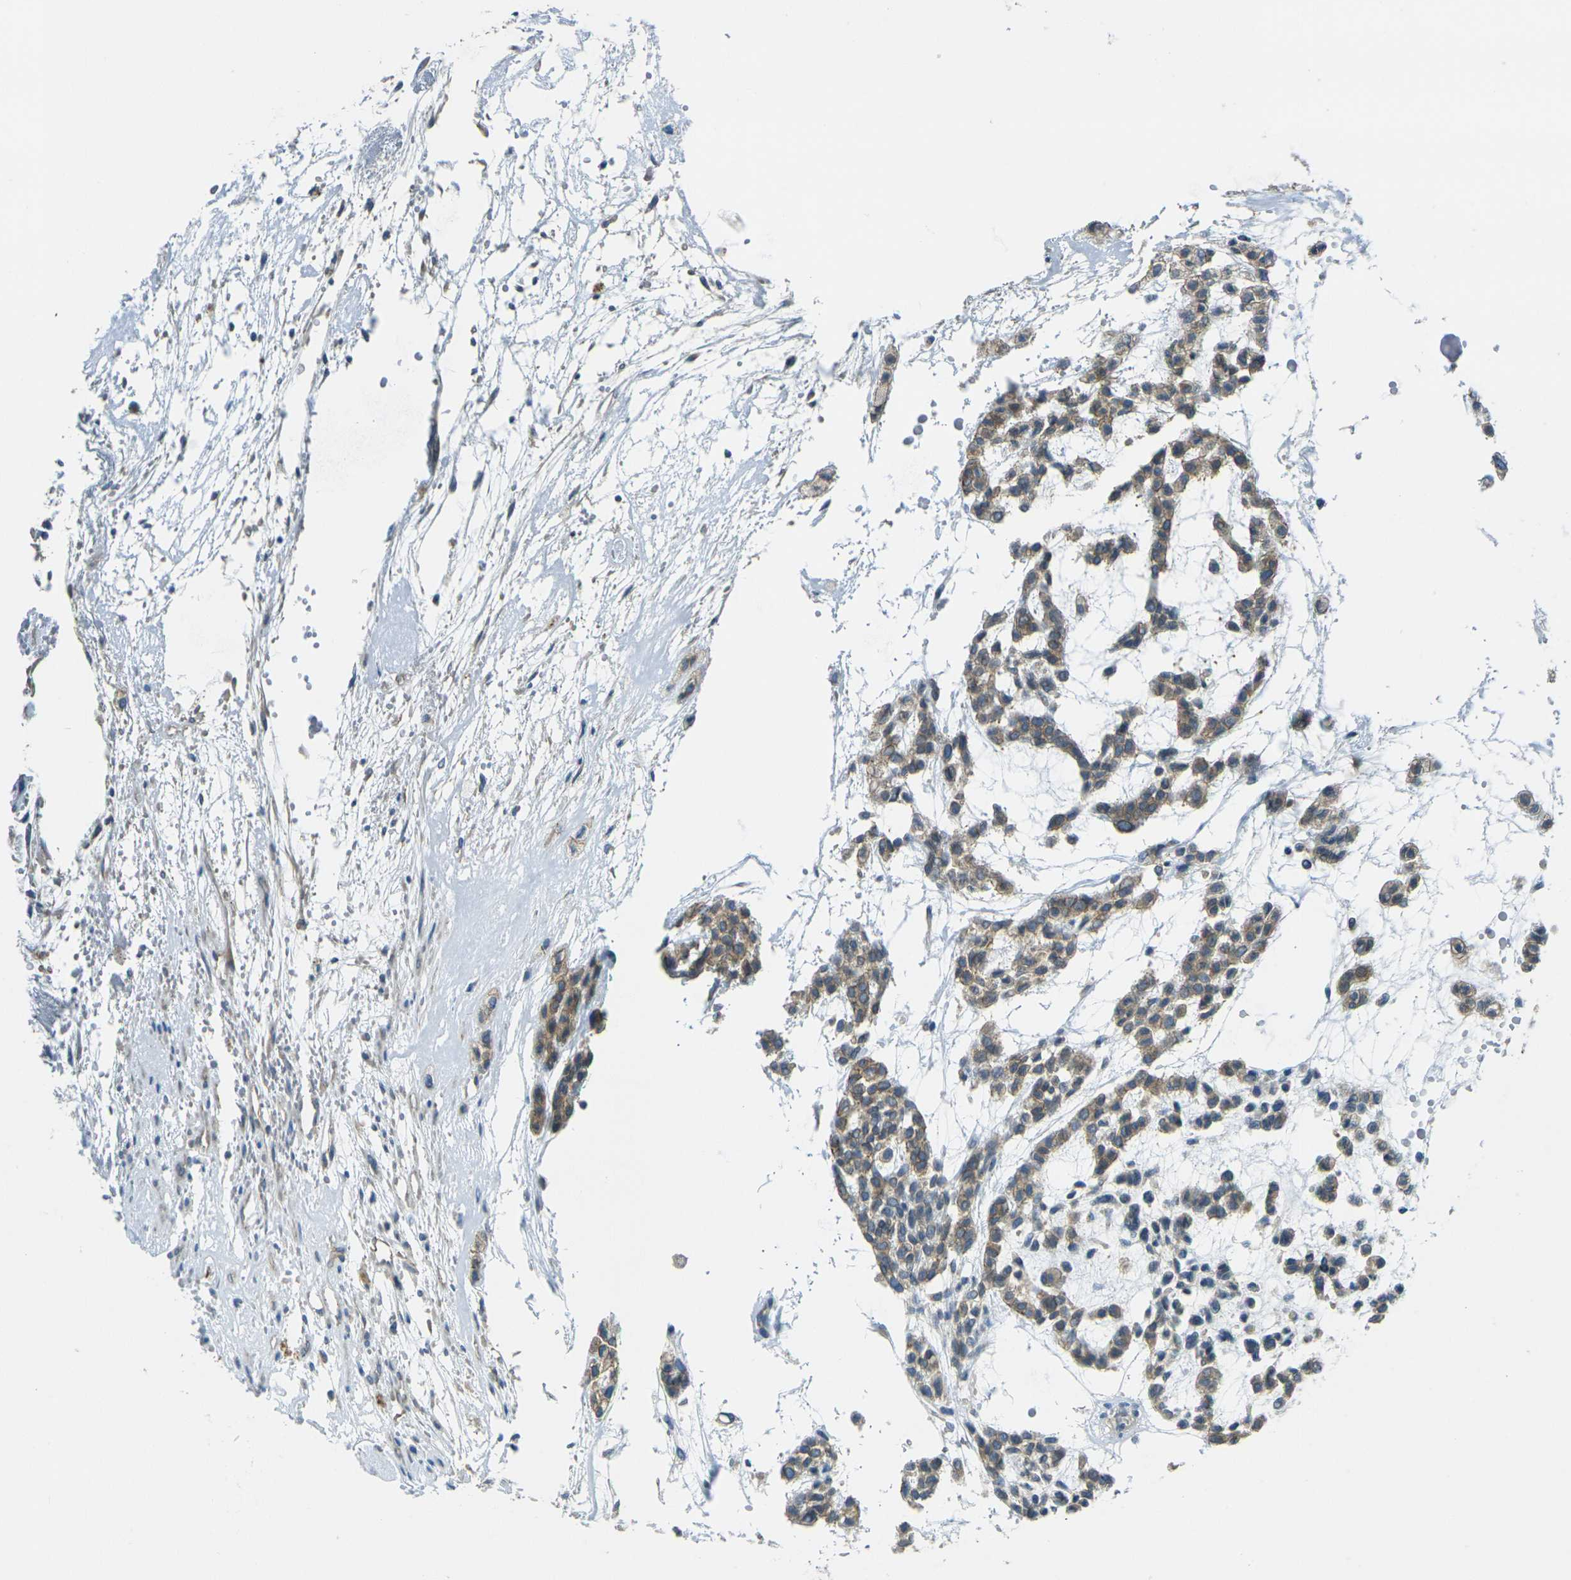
{"staining": {"intensity": "moderate", "quantity": ">75%", "location": "cytoplasmic/membranous"}, "tissue": "head and neck cancer", "cell_type": "Tumor cells", "image_type": "cancer", "snomed": [{"axis": "morphology", "description": "Adenocarcinoma, NOS"}, {"axis": "morphology", "description": "Adenoma, NOS"}, {"axis": "topography", "description": "Head-Neck"}], "caption": "An immunohistochemistry (IHC) image of tumor tissue is shown. Protein staining in brown labels moderate cytoplasmic/membranous positivity in adenocarcinoma (head and neck) within tumor cells. The protein is shown in brown color, while the nuclei are stained blue.", "gene": "RHBDD1", "patient": {"sex": "female", "age": 55}}